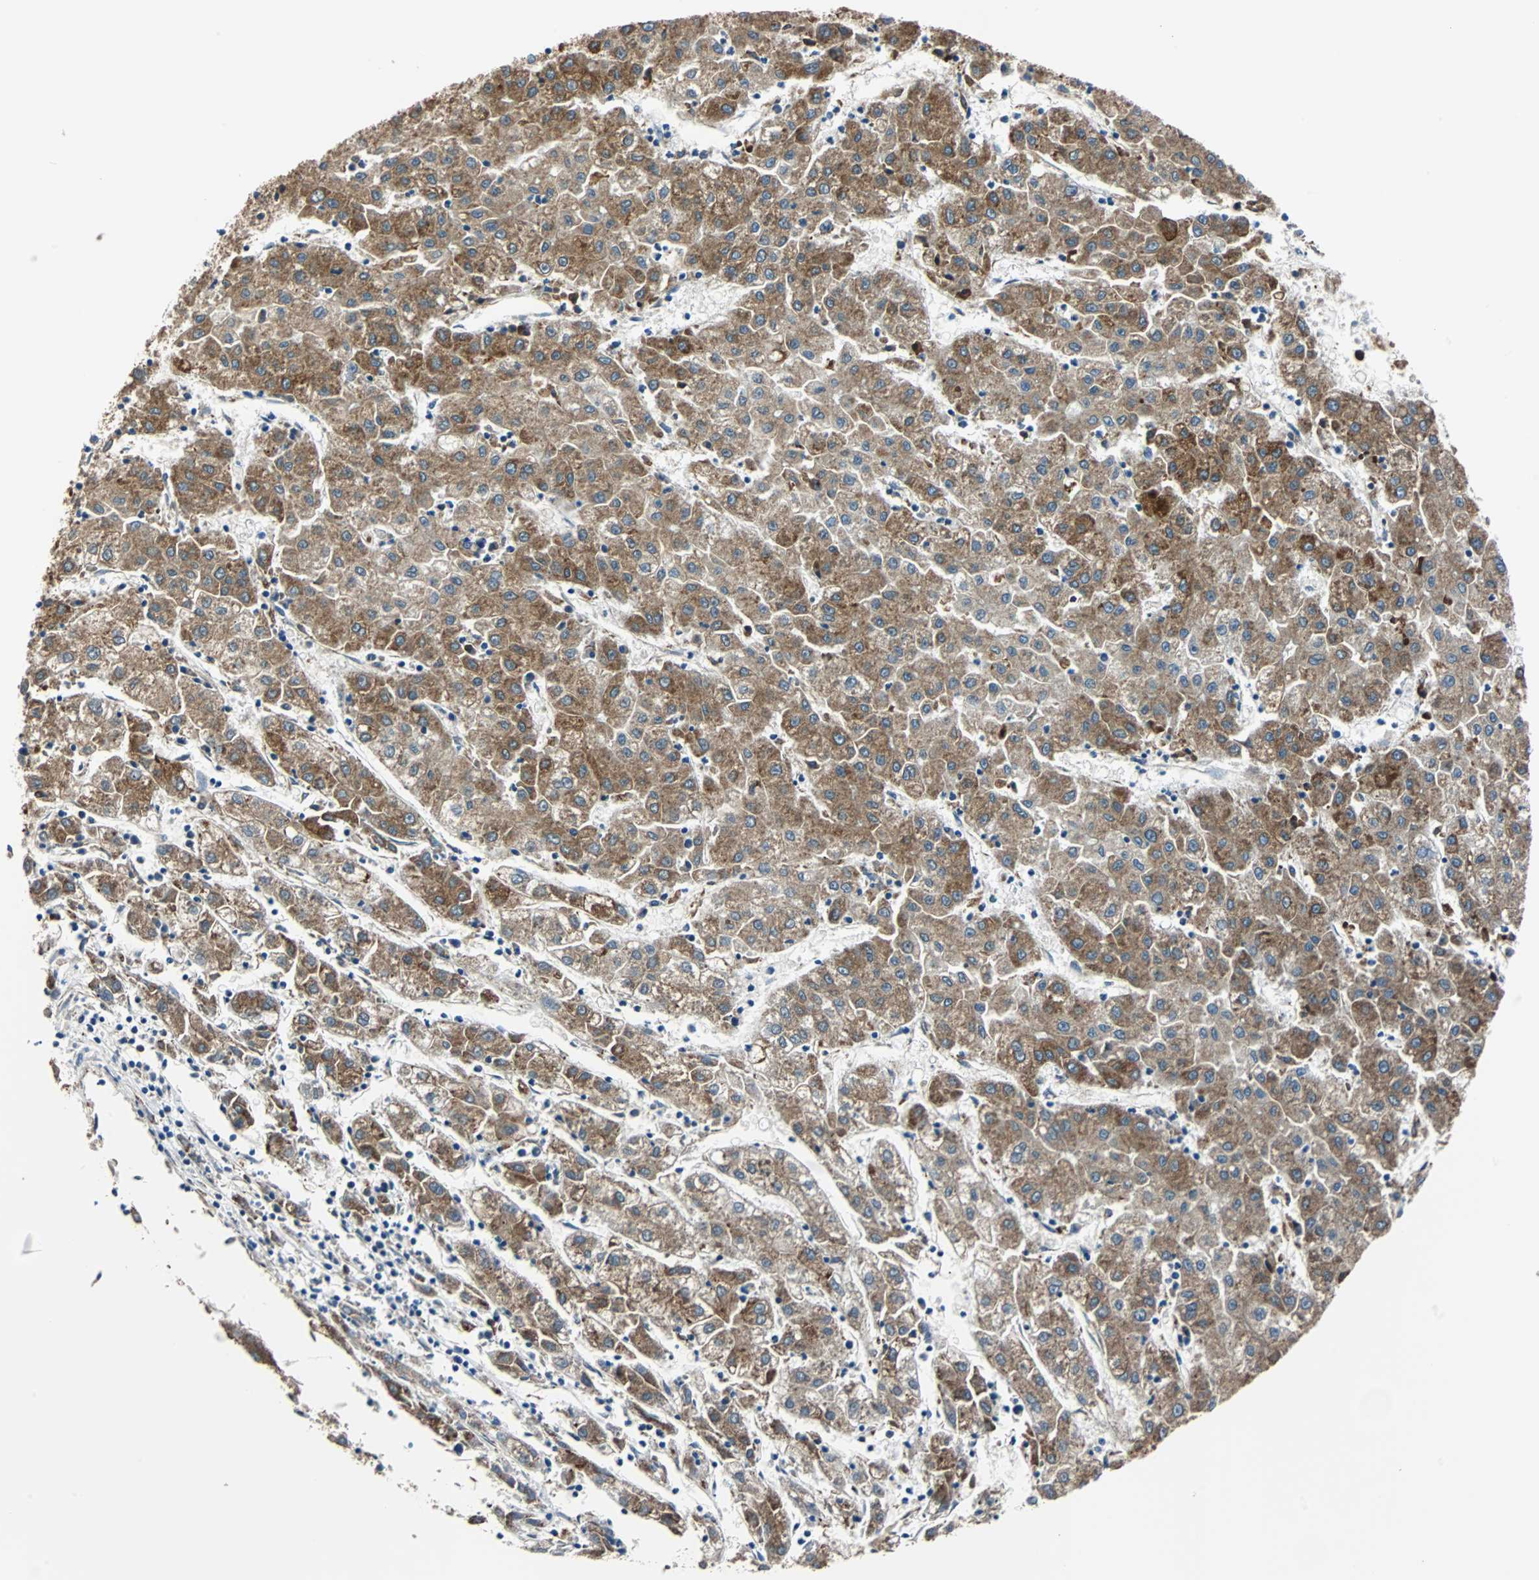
{"staining": {"intensity": "moderate", "quantity": ">75%", "location": "cytoplasmic/membranous"}, "tissue": "liver cancer", "cell_type": "Tumor cells", "image_type": "cancer", "snomed": [{"axis": "morphology", "description": "Carcinoma, Hepatocellular, NOS"}, {"axis": "topography", "description": "Liver"}], "caption": "Brown immunohistochemical staining in human liver hepatocellular carcinoma reveals moderate cytoplasmic/membranous staining in approximately >75% of tumor cells.", "gene": "PDIA4", "patient": {"sex": "male", "age": 72}}